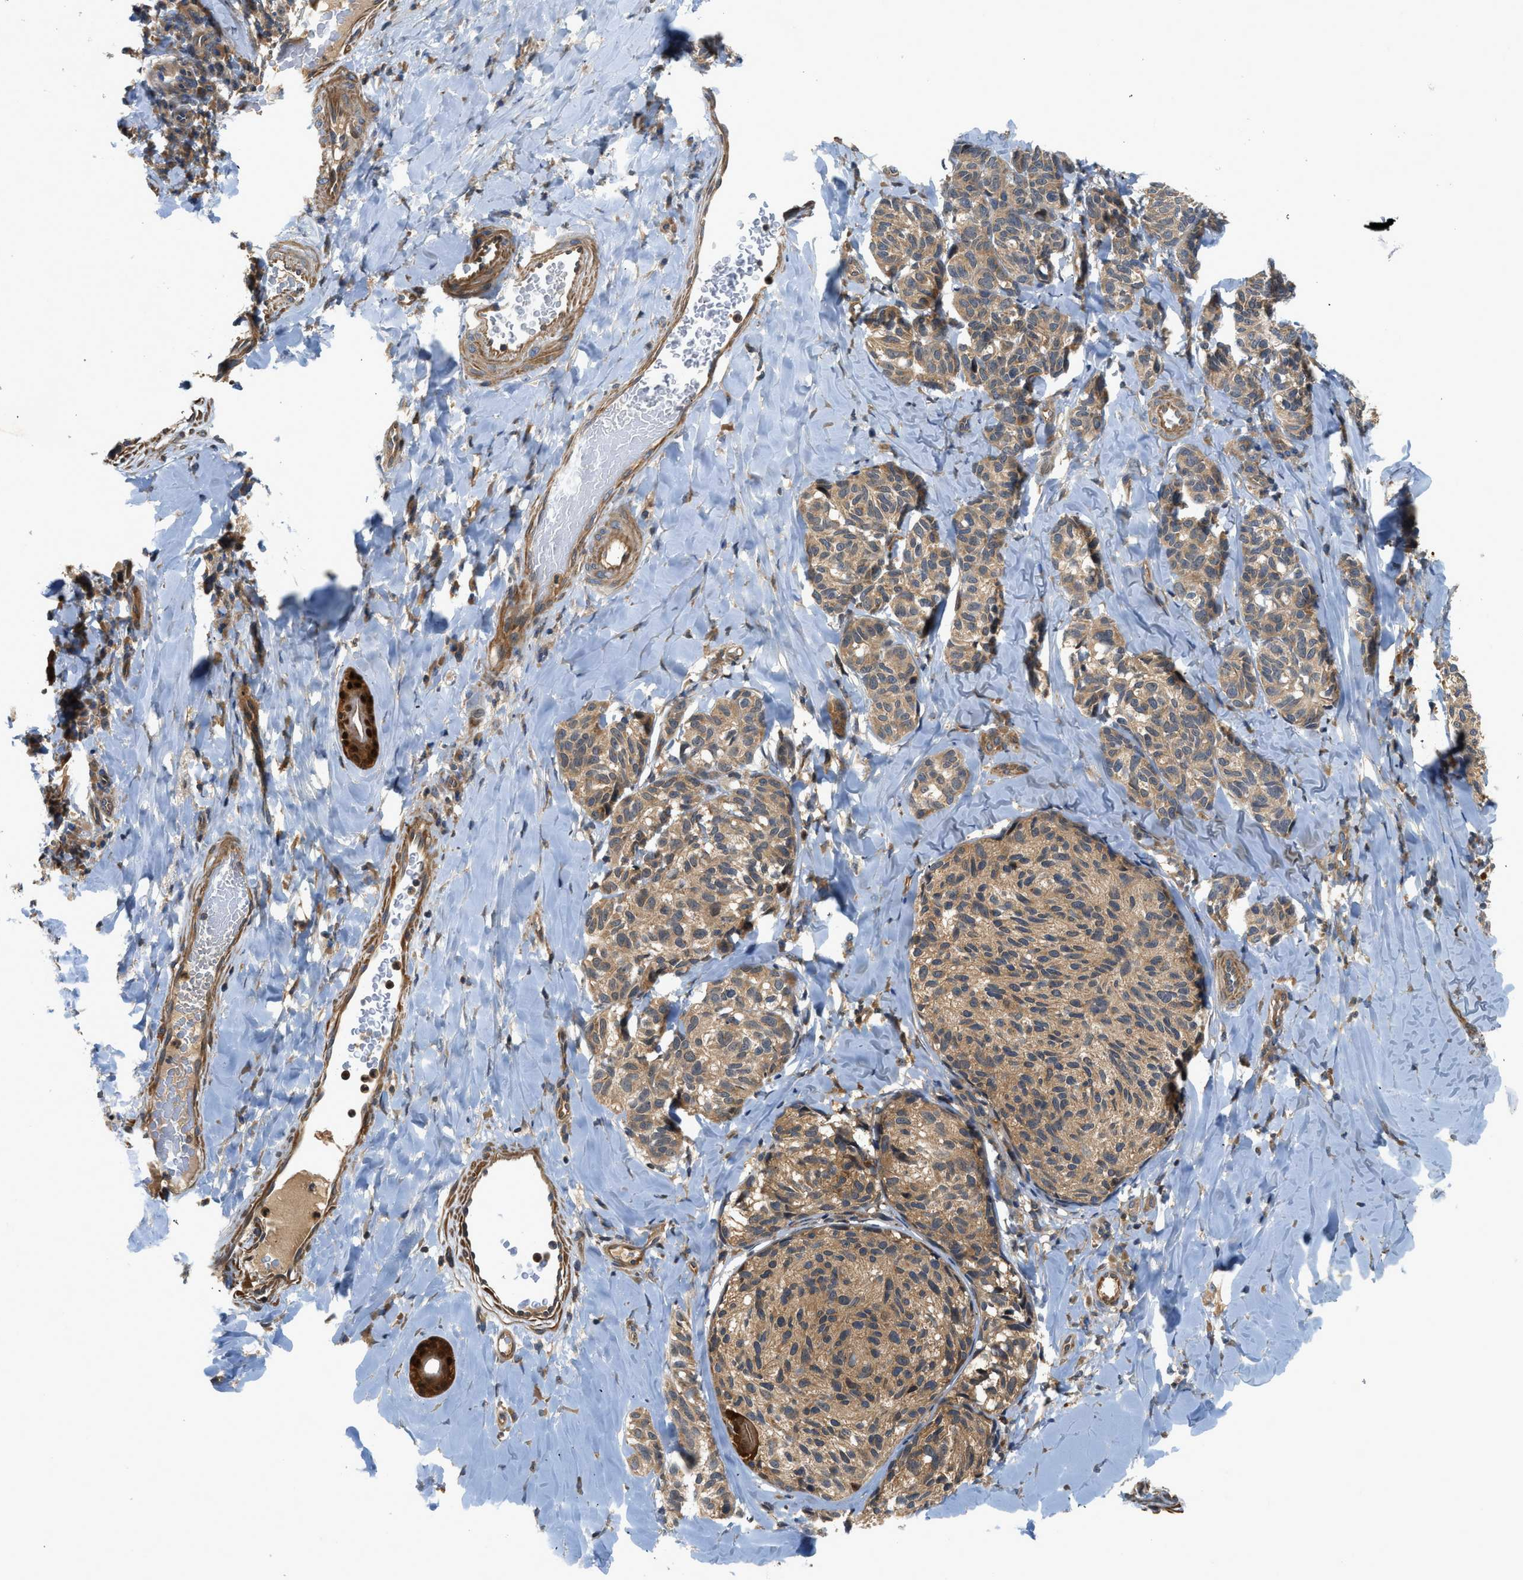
{"staining": {"intensity": "moderate", "quantity": ">75%", "location": "cytoplasmic/membranous"}, "tissue": "melanoma", "cell_type": "Tumor cells", "image_type": "cancer", "snomed": [{"axis": "morphology", "description": "Malignant melanoma, NOS"}, {"axis": "topography", "description": "Skin"}], "caption": "Melanoma stained with a protein marker displays moderate staining in tumor cells.", "gene": "GPR31", "patient": {"sex": "female", "age": 73}}